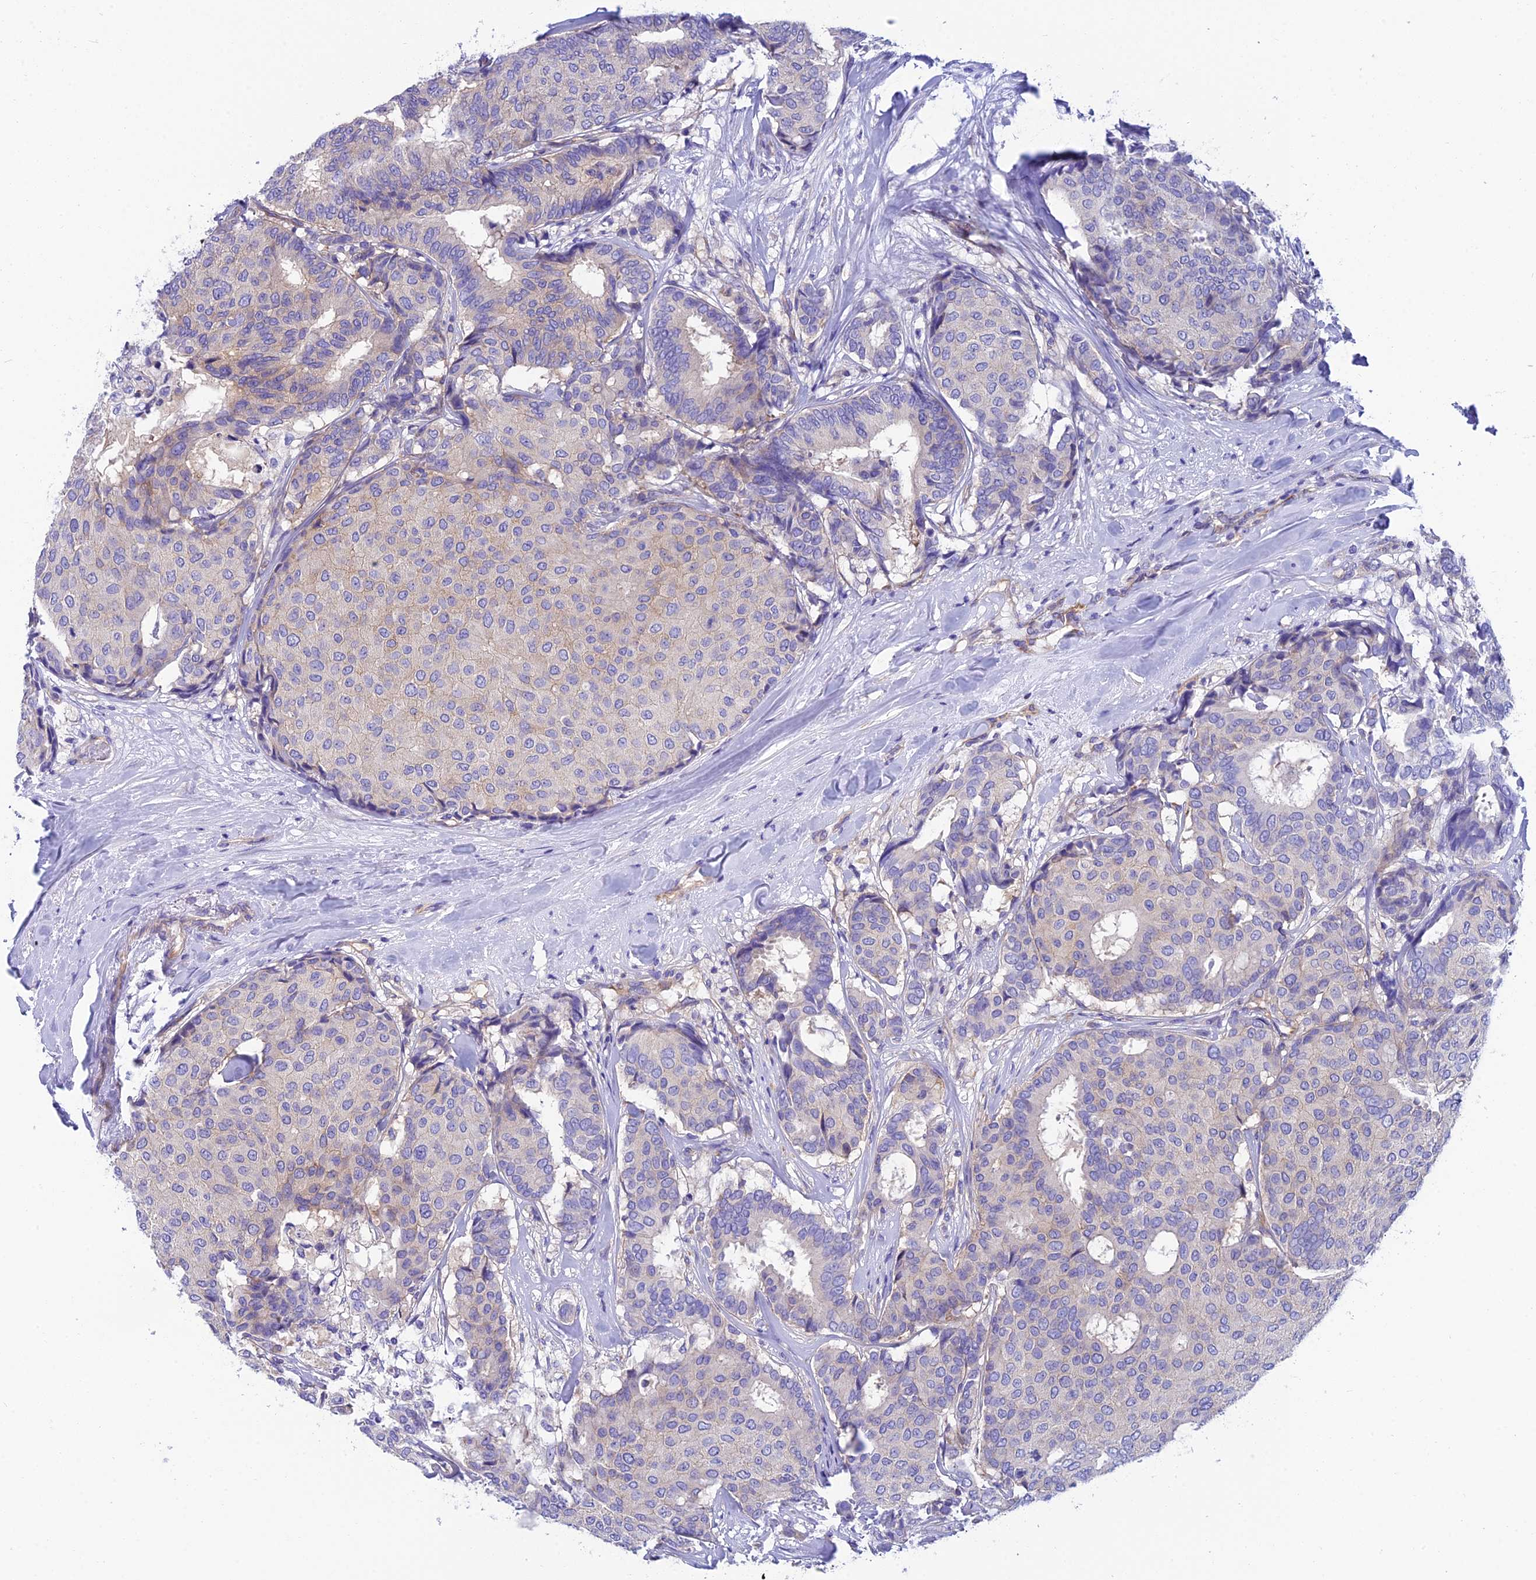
{"staining": {"intensity": "negative", "quantity": "none", "location": "none"}, "tissue": "breast cancer", "cell_type": "Tumor cells", "image_type": "cancer", "snomed": [{"axis": "morphology", "description": "Duct carcinoma"}, {"axis": "topography", "description": "Breast"}], "caption": "DAB immunohistochemical staining of human breast cancer displays no significant positivity in tumor cells.", "gene": "PPFIA3", "patient": {"sex": "female", "age": 75}}